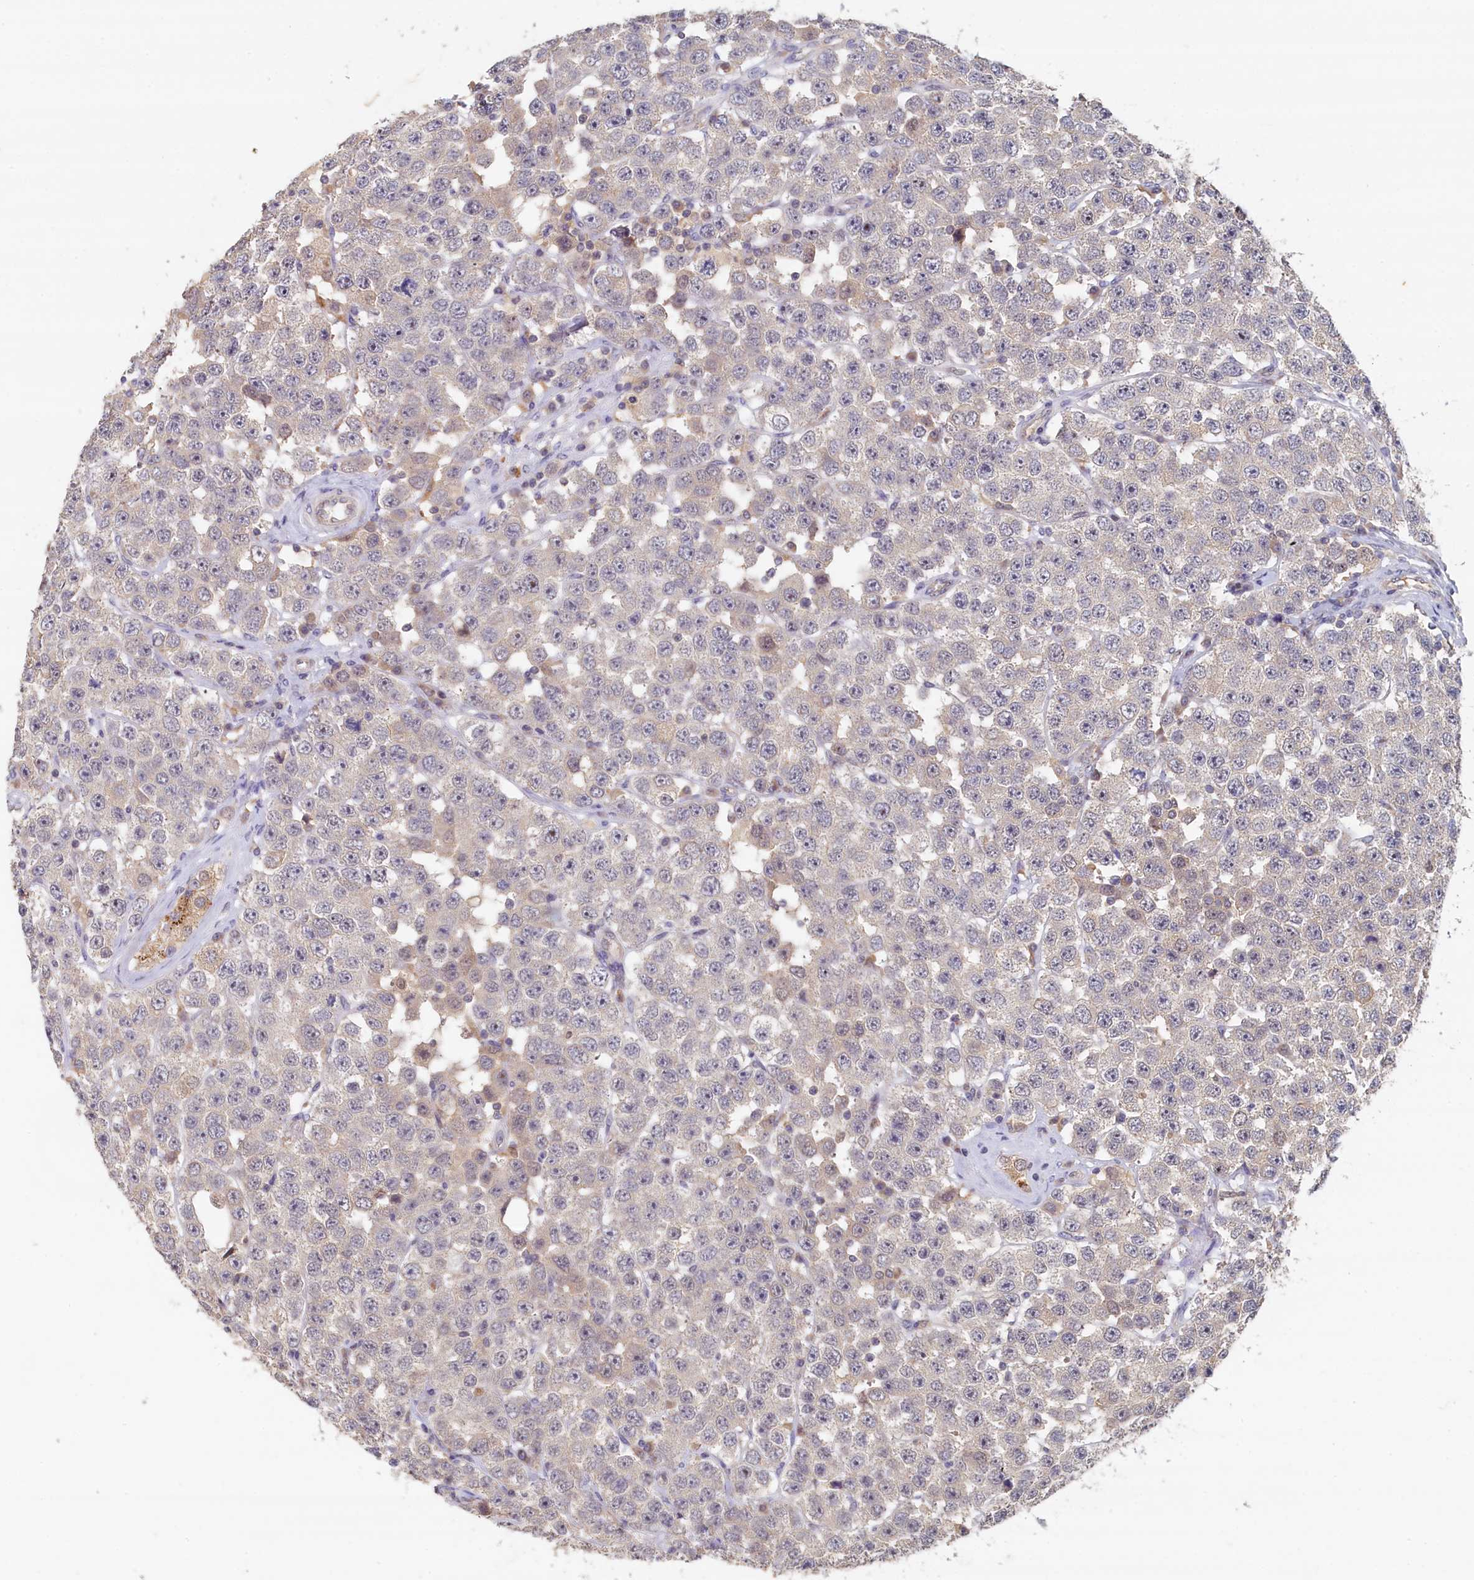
{"staining": {"intensity": "negative", "quantity": "none", "location": "none"}, "tissue": "testis cancer", "cell_type": "Tumor cells", "image_type": "cancer", "snomed": [{"axis": "morphology", "description": "Seminoma, NOS"}, {"axis": "topography", "description": "Testis"}], "caption": "Tumor cells are negative for protein expression in human testis cancer. Nuclei are stained in blue.", "gene": "NUBP2", "patient": {"sex": "male", "age": 28}}